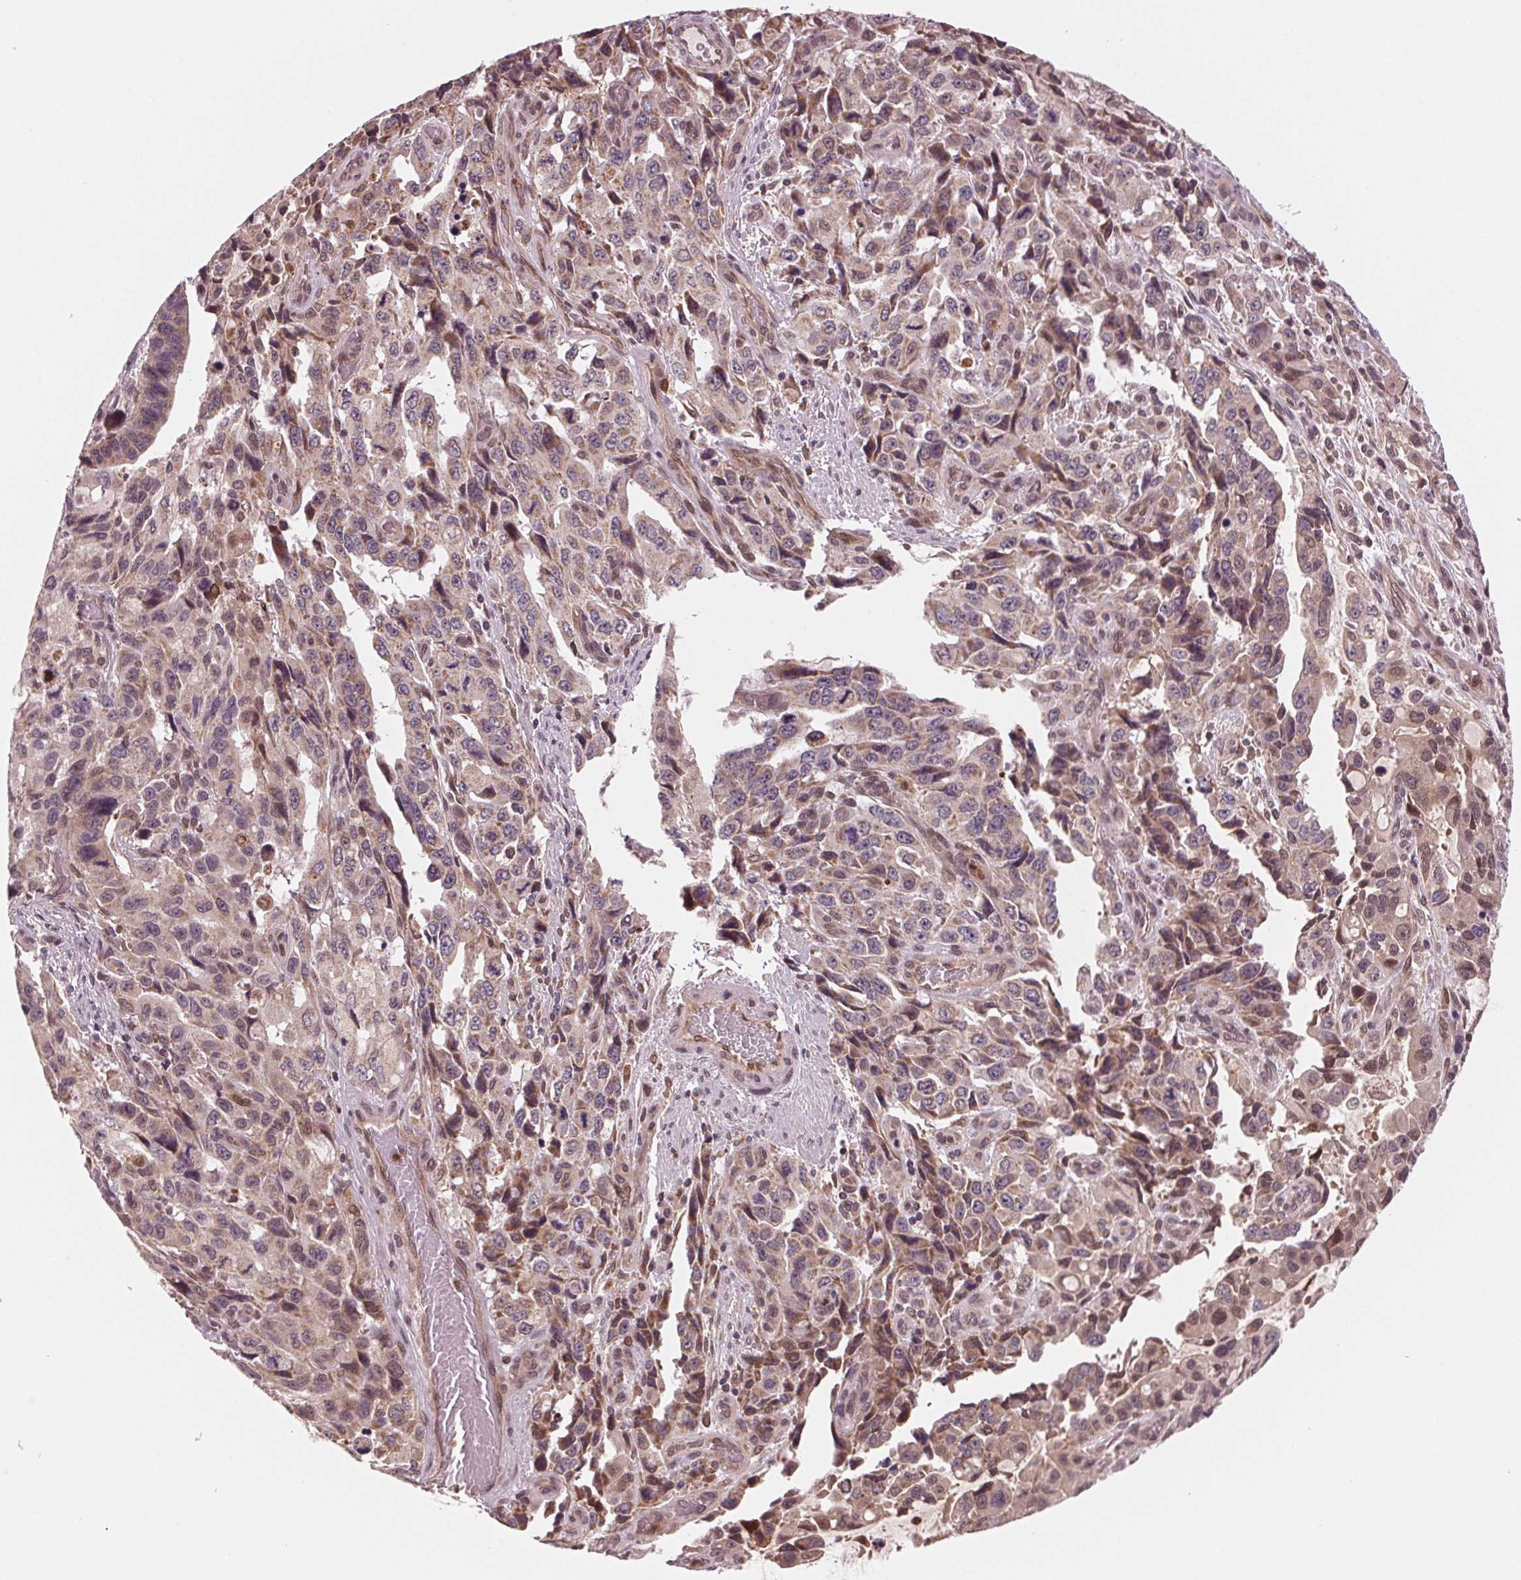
{"staining": {"intensity": "weak", "quantity": "<25%", "location": "cytoplasmic/membranous"}, "tissue": "stomach cancer", "cell_type": "Tumor cells", "image_type": "cancer", "snomed": [{"axis": "morphology", "description": "Adenocarcinoma, NOS"}, {"axis": "topography", "description": "Stomach, upper"}], "caption": "DAB (3,3'-diaminobenzidine) immunohistochemical staining of human stomach cancer (adenocarcinoma) demonstrates no significant staining in tumor cells.", "gene": "STAT3", "patient": {"sex": "male", "age": 85}}